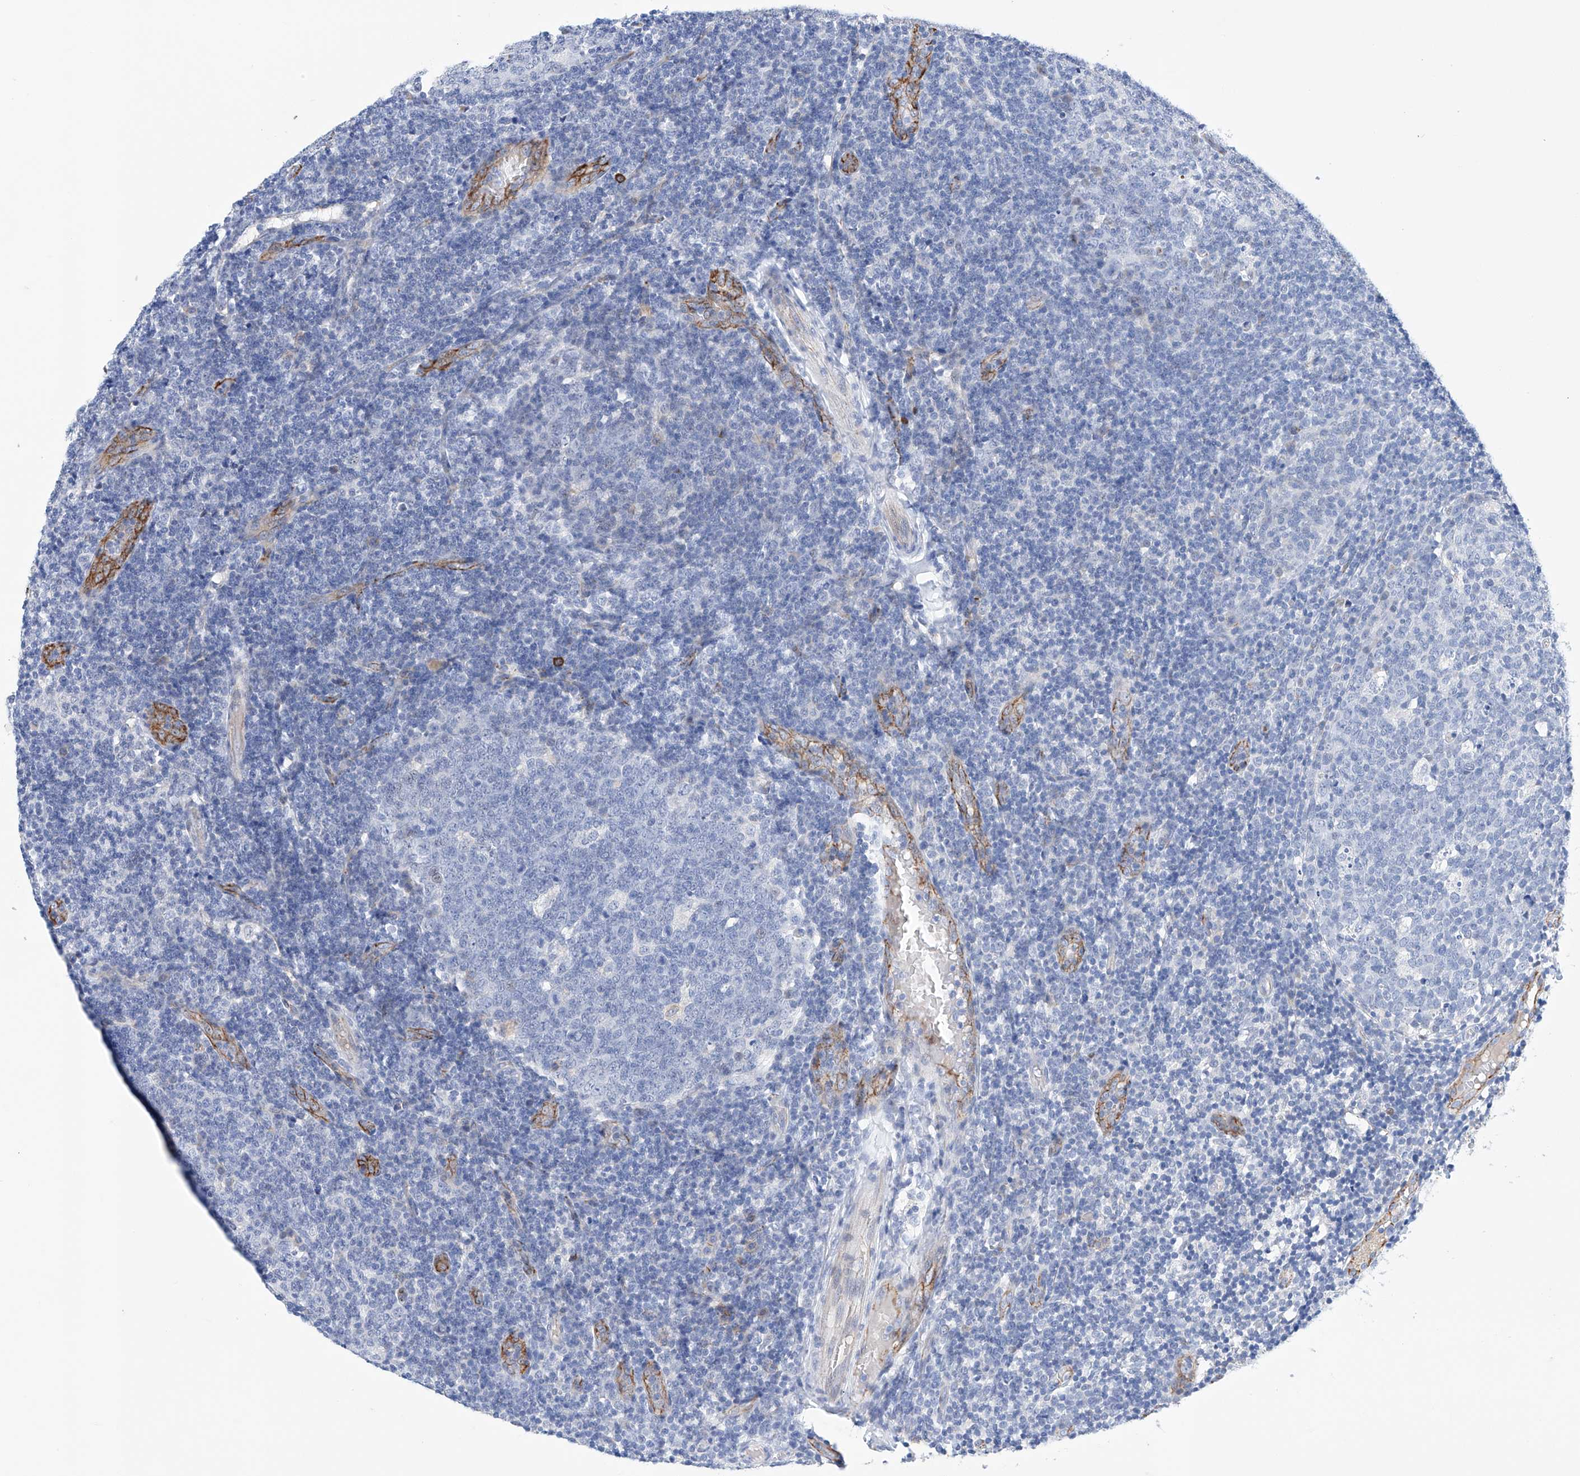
{"staining": {"intensity": "negative", "quantity": "none", "location": "none"}, "tissue": "tonsil", "cell_type": "Germinal center cells", "image_type": "normal", "snomed": [{"axis": "morphology", "description": "Normal tissue, NOS"}, {"axis": "topography", "description": "Tonsil"}], "caption": "Tonsil was stained to show a protein in brown. There is no significant positivity in germinal center cells. (DAB (3,3'-diaminobenzidine) immunohistochemistry, high magnification).", "gene": "ETV7", "patient": {"sex": "female", "age": 19}}